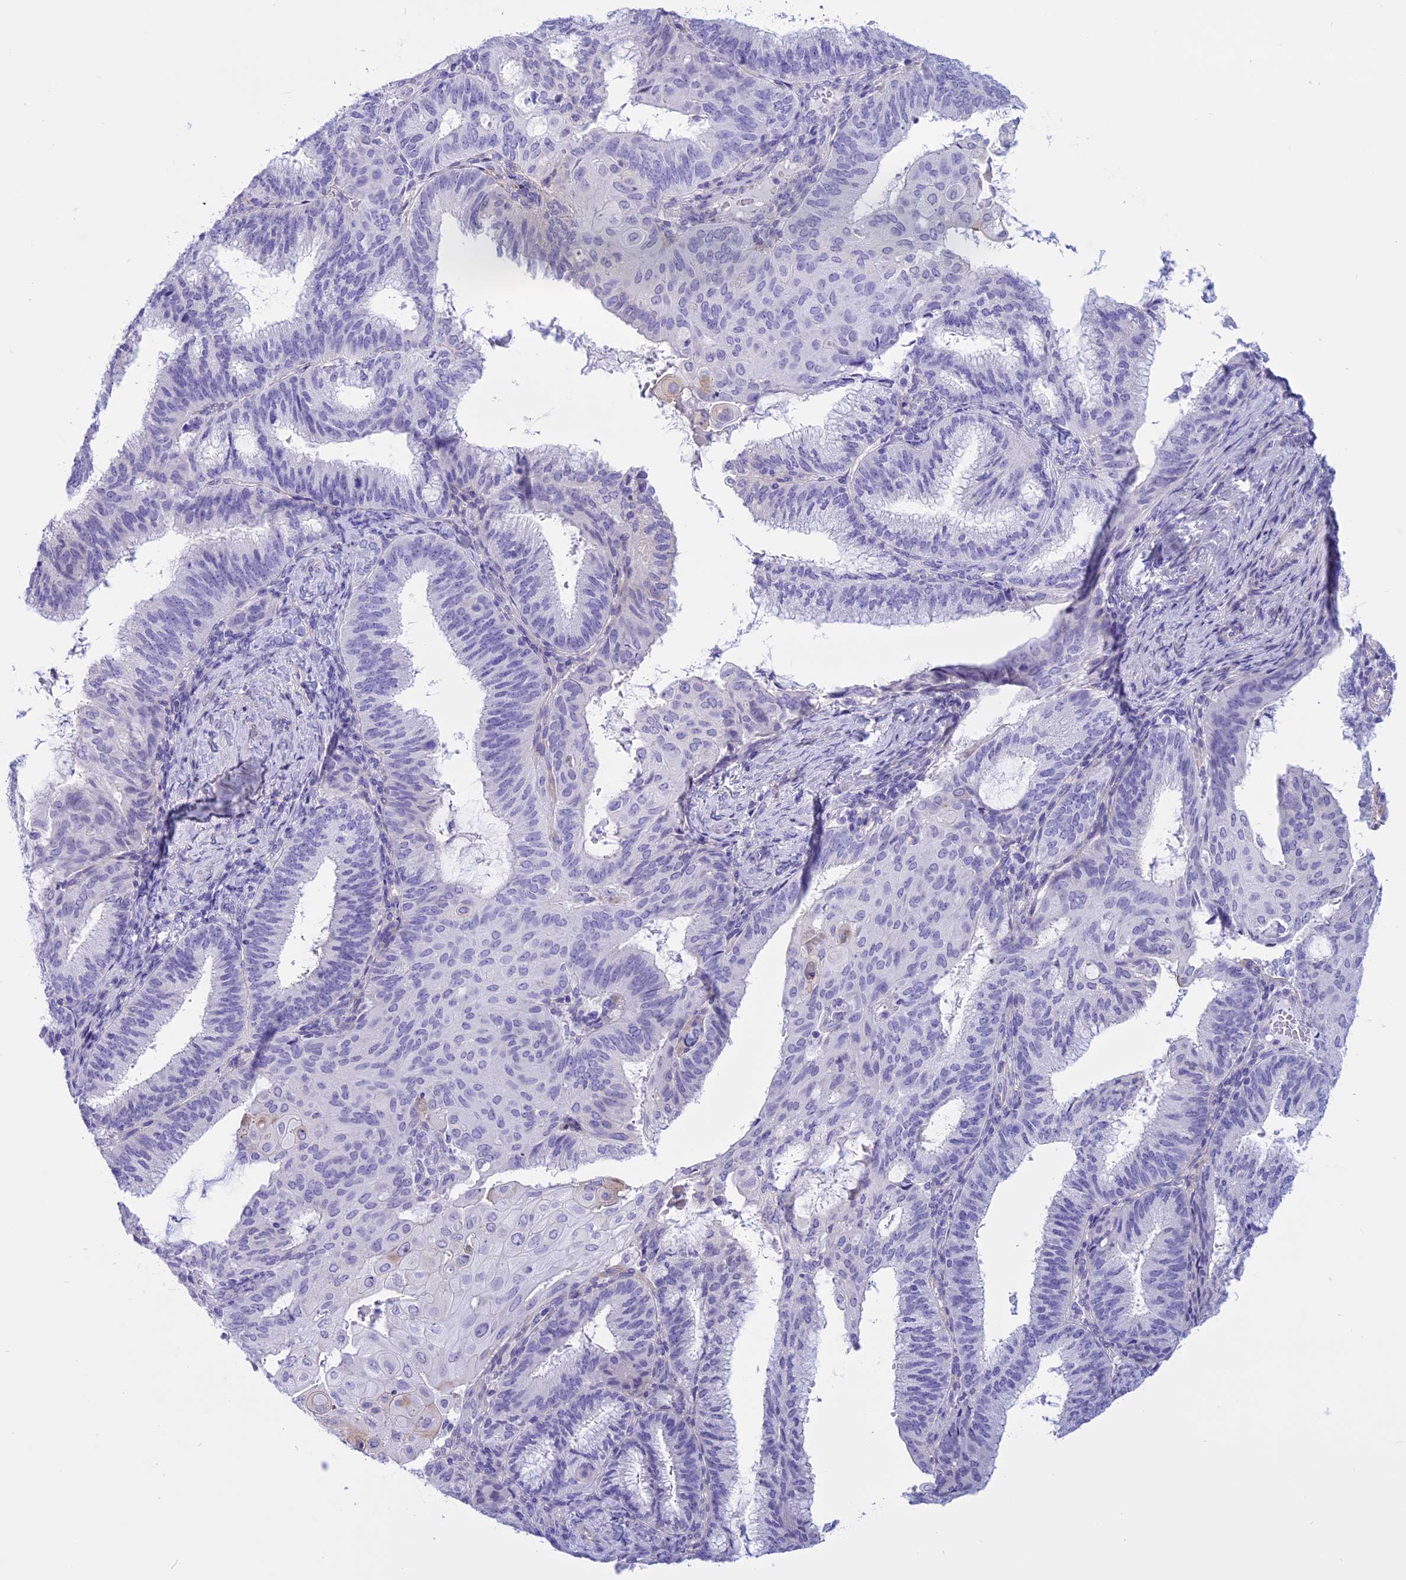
{"staining": {"intensity": "negative", "quantity": "none", "location": "none"}, "tissue": "endometrial cancer", "cell_type": "Tumor cells", "image_type": "cancer", "snomed": [{"axis": "morphology", "description": "Adenocarcinoma, NOS"}, {"axis": "topography", "description": "Endometrium"}], "caption": "This image is of endometrial cancer stained with immunohistochemistry to label a protein in brown with the nuclei are counter-stained blue. There is no staining in tumor cells. (DAB (3,3'-diaminobenzidine) immunohistochemistry with hematoxylin counter stain).", "gene": "SPHKAP", "patient": {"sex": "female", "age": 49}}